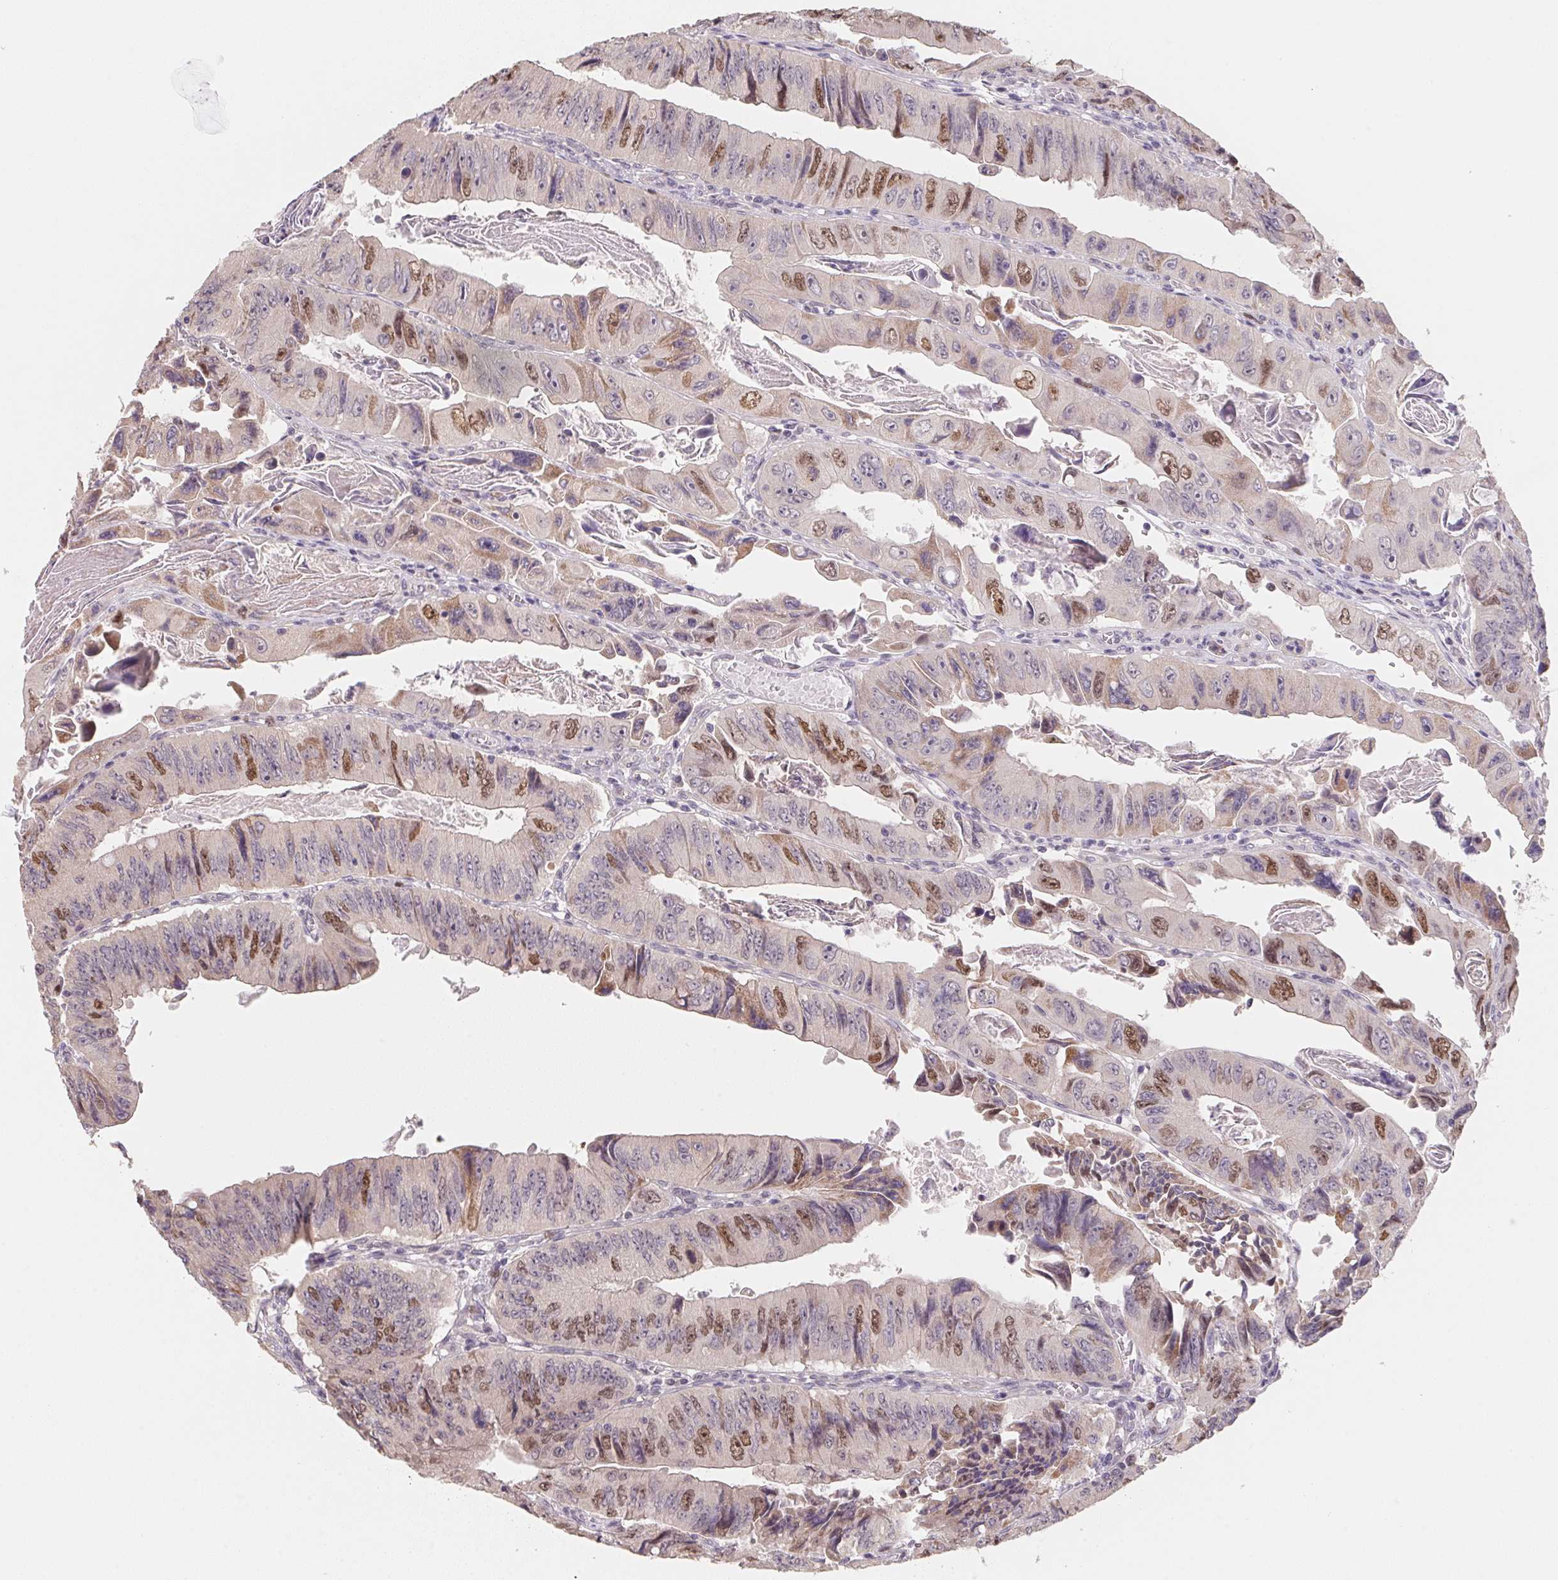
{"staining": {"intensity": "moderate", "quantity": "25%-75%", "location": "nuclear"}, "tissue": "colorectal cancer", "cell_type": "Tumor cells", "image_type": "cancer", "snomed": [{"axis": "morphology", "description": "Adenocarcinoma, NOS"}, {"axis": "topography", "description": "Colon"}], "caption": "DAB (3,3'-diaminobenzidine) immunohistochemical staining of adenocarcinoma (colorectal) displays moderate nuclear protein positivity in approximately 25%-75% of tumor cells.", "gene": "KIFC1", "patient": {"sex": "female", "age": 84}}